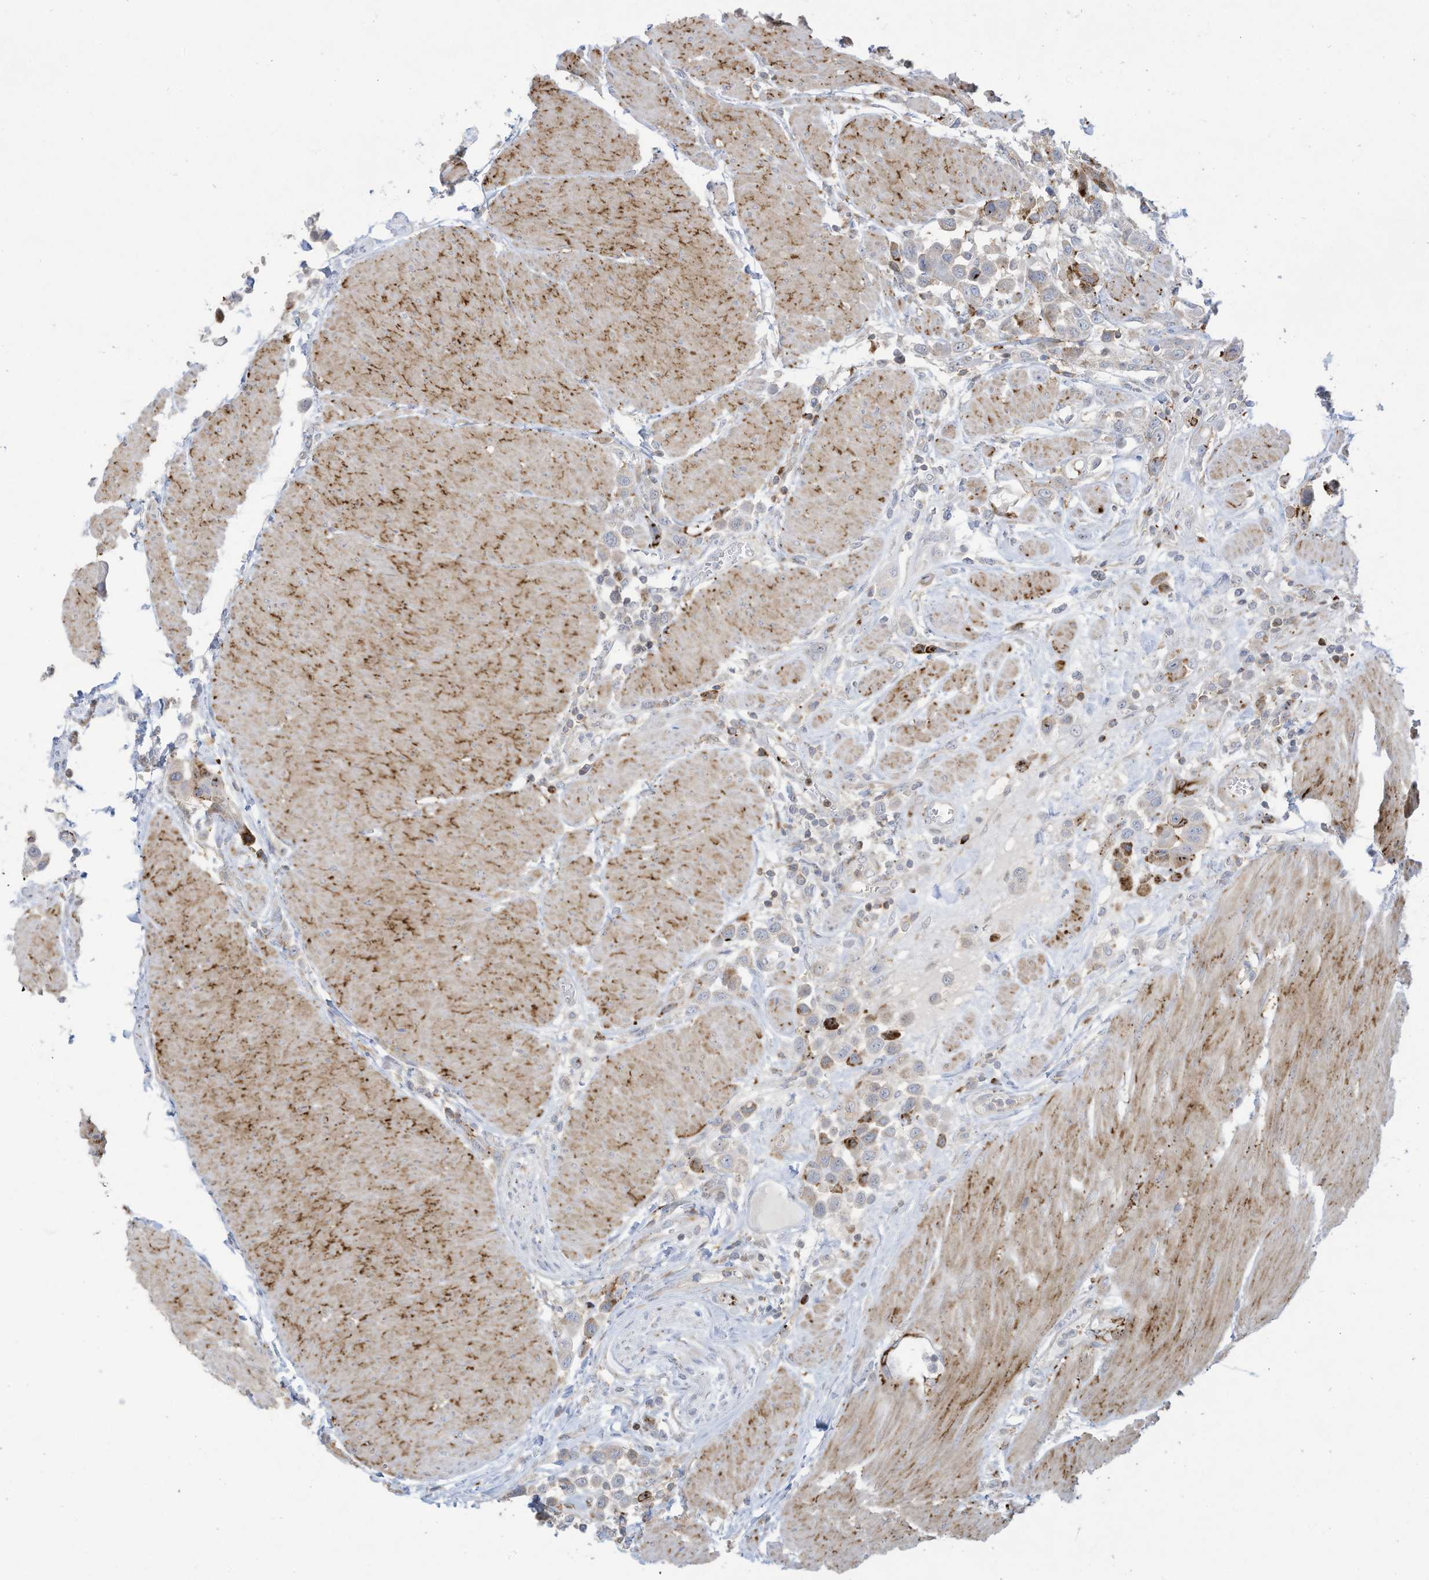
{"staining": {"intensity": "moderate", "quantity": "<25%", "location": "cytoplasmic/membranous"}, "tissue": "urothelial cancer", "cell_type": "Tumor cells", "image_type": "cancer", "snomed": [{"axis": "morphology", "description": "Urothelial carcinoma, High grade"}, {"axis": "topography", "description": "Urinary bladder"}], "caption": "Human urothelial carcinoma (high-grade) stained for a protein (brown) shows moderate cytoplasmic/membranous positive positivity in approximately <25% of tumor cells.", "gene": "THNSL2", "patient": {"sex": "male", "age": 50}}